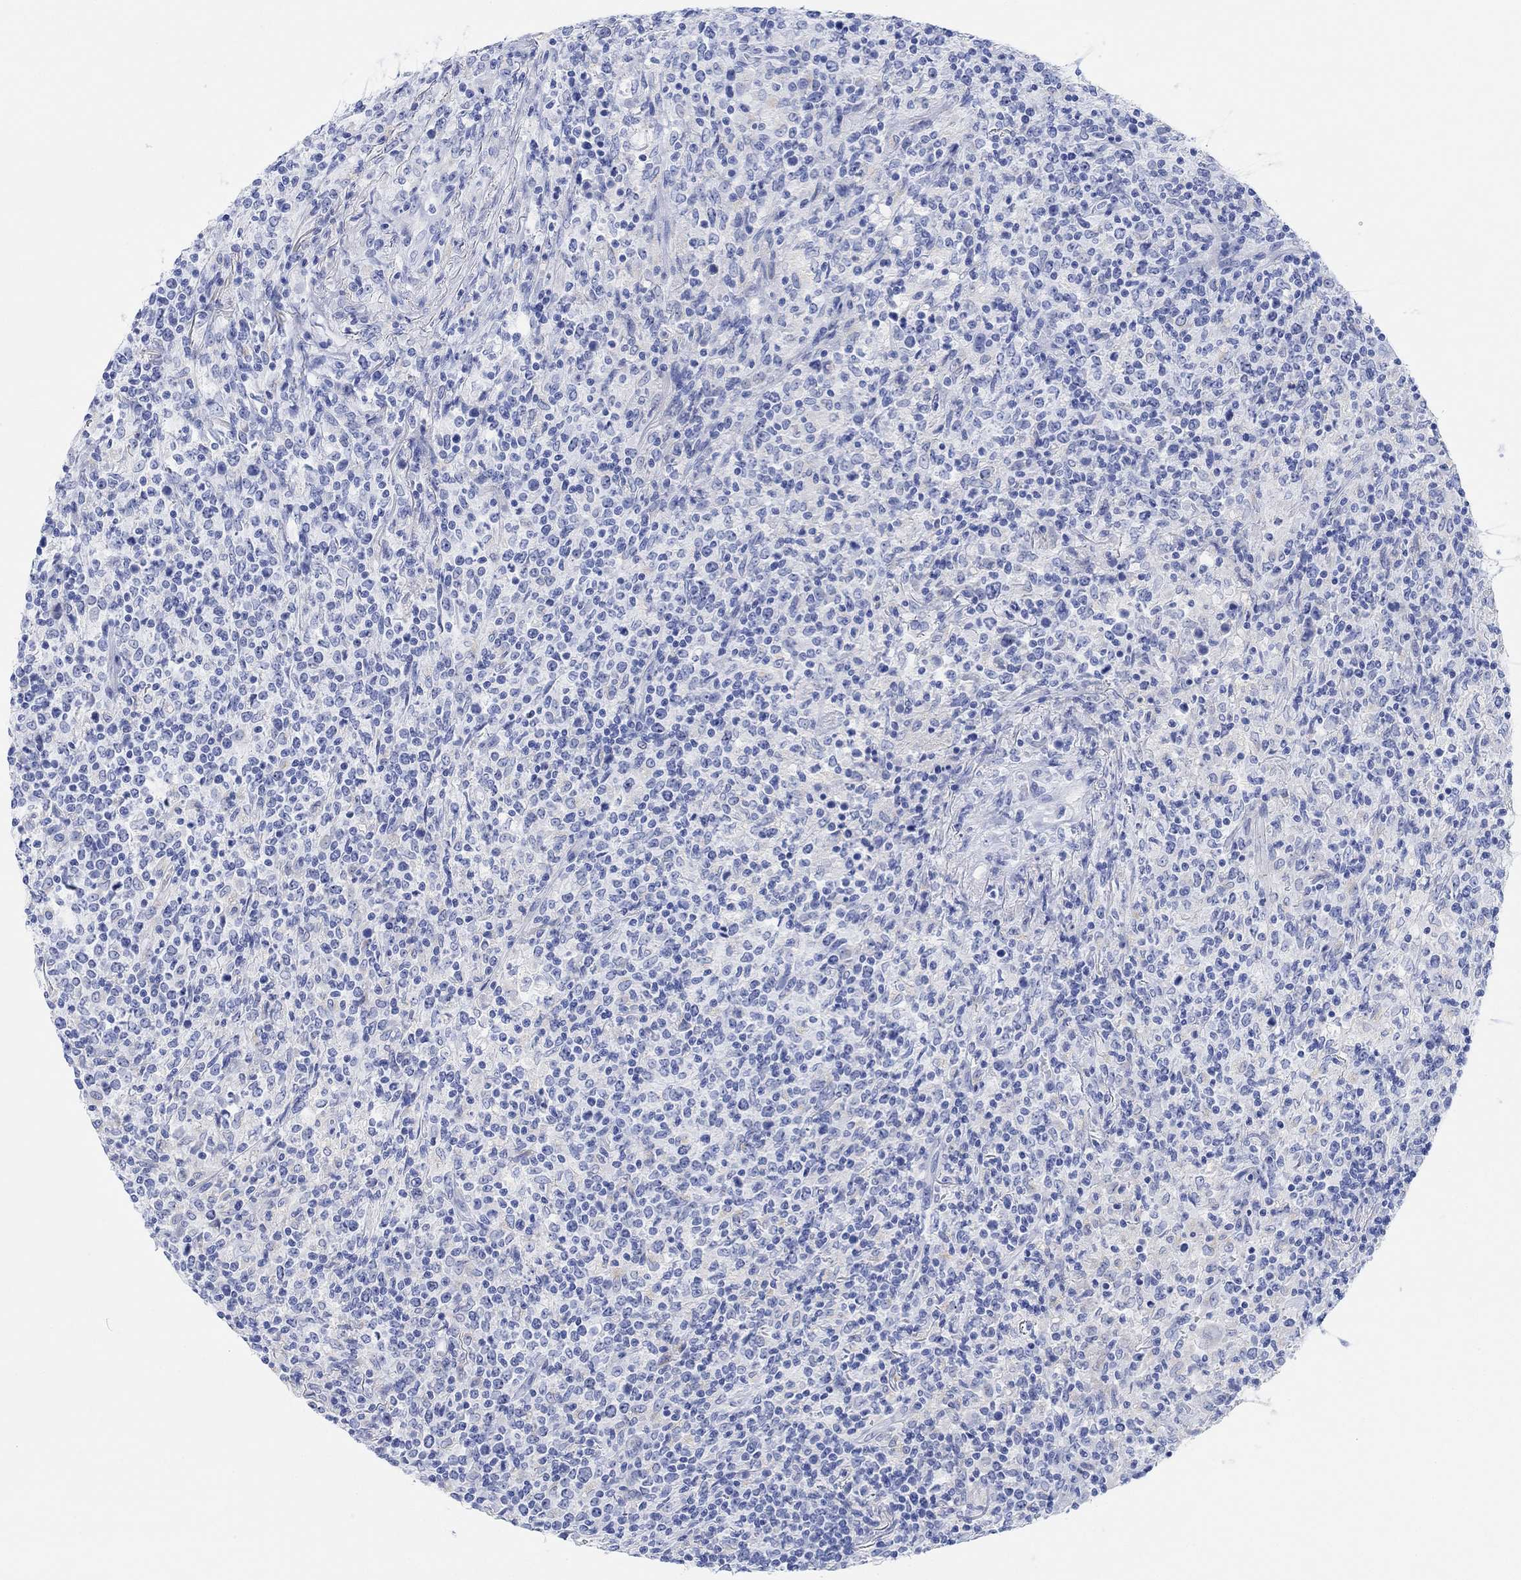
{"staining": {"intensity": "negative", "quantity": "none", "location": "none"}, "tissue": "lymphoma", "cell_type": "Tumor cells", "image_type": "cancer", "snomed": [{"axis": "morphology", "description": "Malignant lymphoma, non-Hodgkin's type, High grade"}, {"axis": "topography", "description": "Lung"}], "caption": "Immunohistochemistry photomicrograph of neoplastic tissue: human lymphoma stained with DAB shows no significant protein positivity in tumor cells.", "gene": "ANKRD33", "patient": {"sex": "male", "age": 79}}